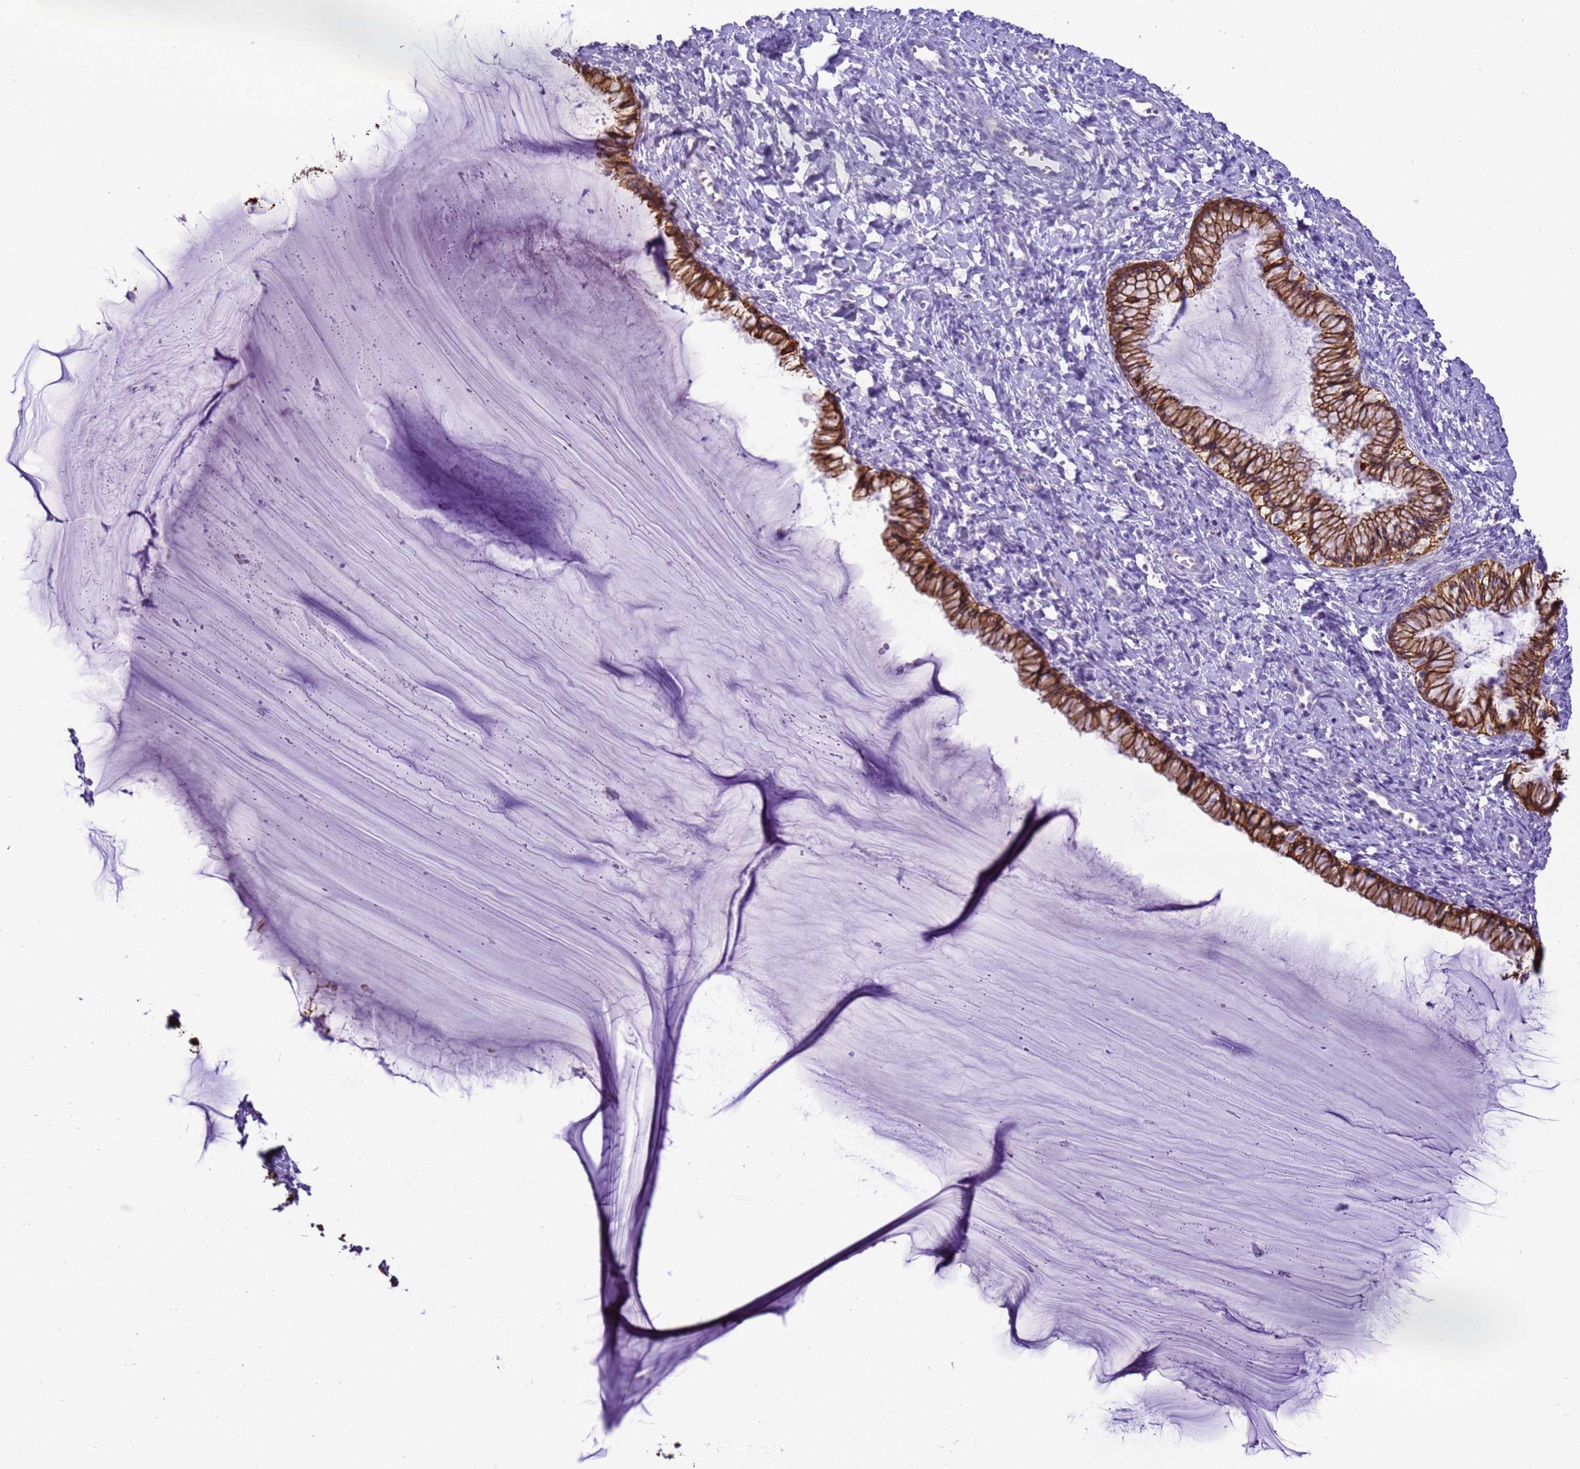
{"staining": {"intensity": "strong", "quantity": ">75%", "location": "cytoplasmic/membranous"}, "tissue": "cervix", "cell_type": "Glandular cells", "image_type": "normal", "snomed": [{"axis": "morphology", "description": "Normal tissue, NOS"}, {"axis": "morphology", "description": "Adenocarcinoma, NOS"}, {"axis": "topography", "description": "Cervix"}], "caption": "Immunohistochemical staining of unremarkable human cervix reveals strong cytoplasmic/membranous protein staining in about >75% of glandular cells.", "gene": "PIEZO2", "patient": {"sex": "female", "age": 29}}